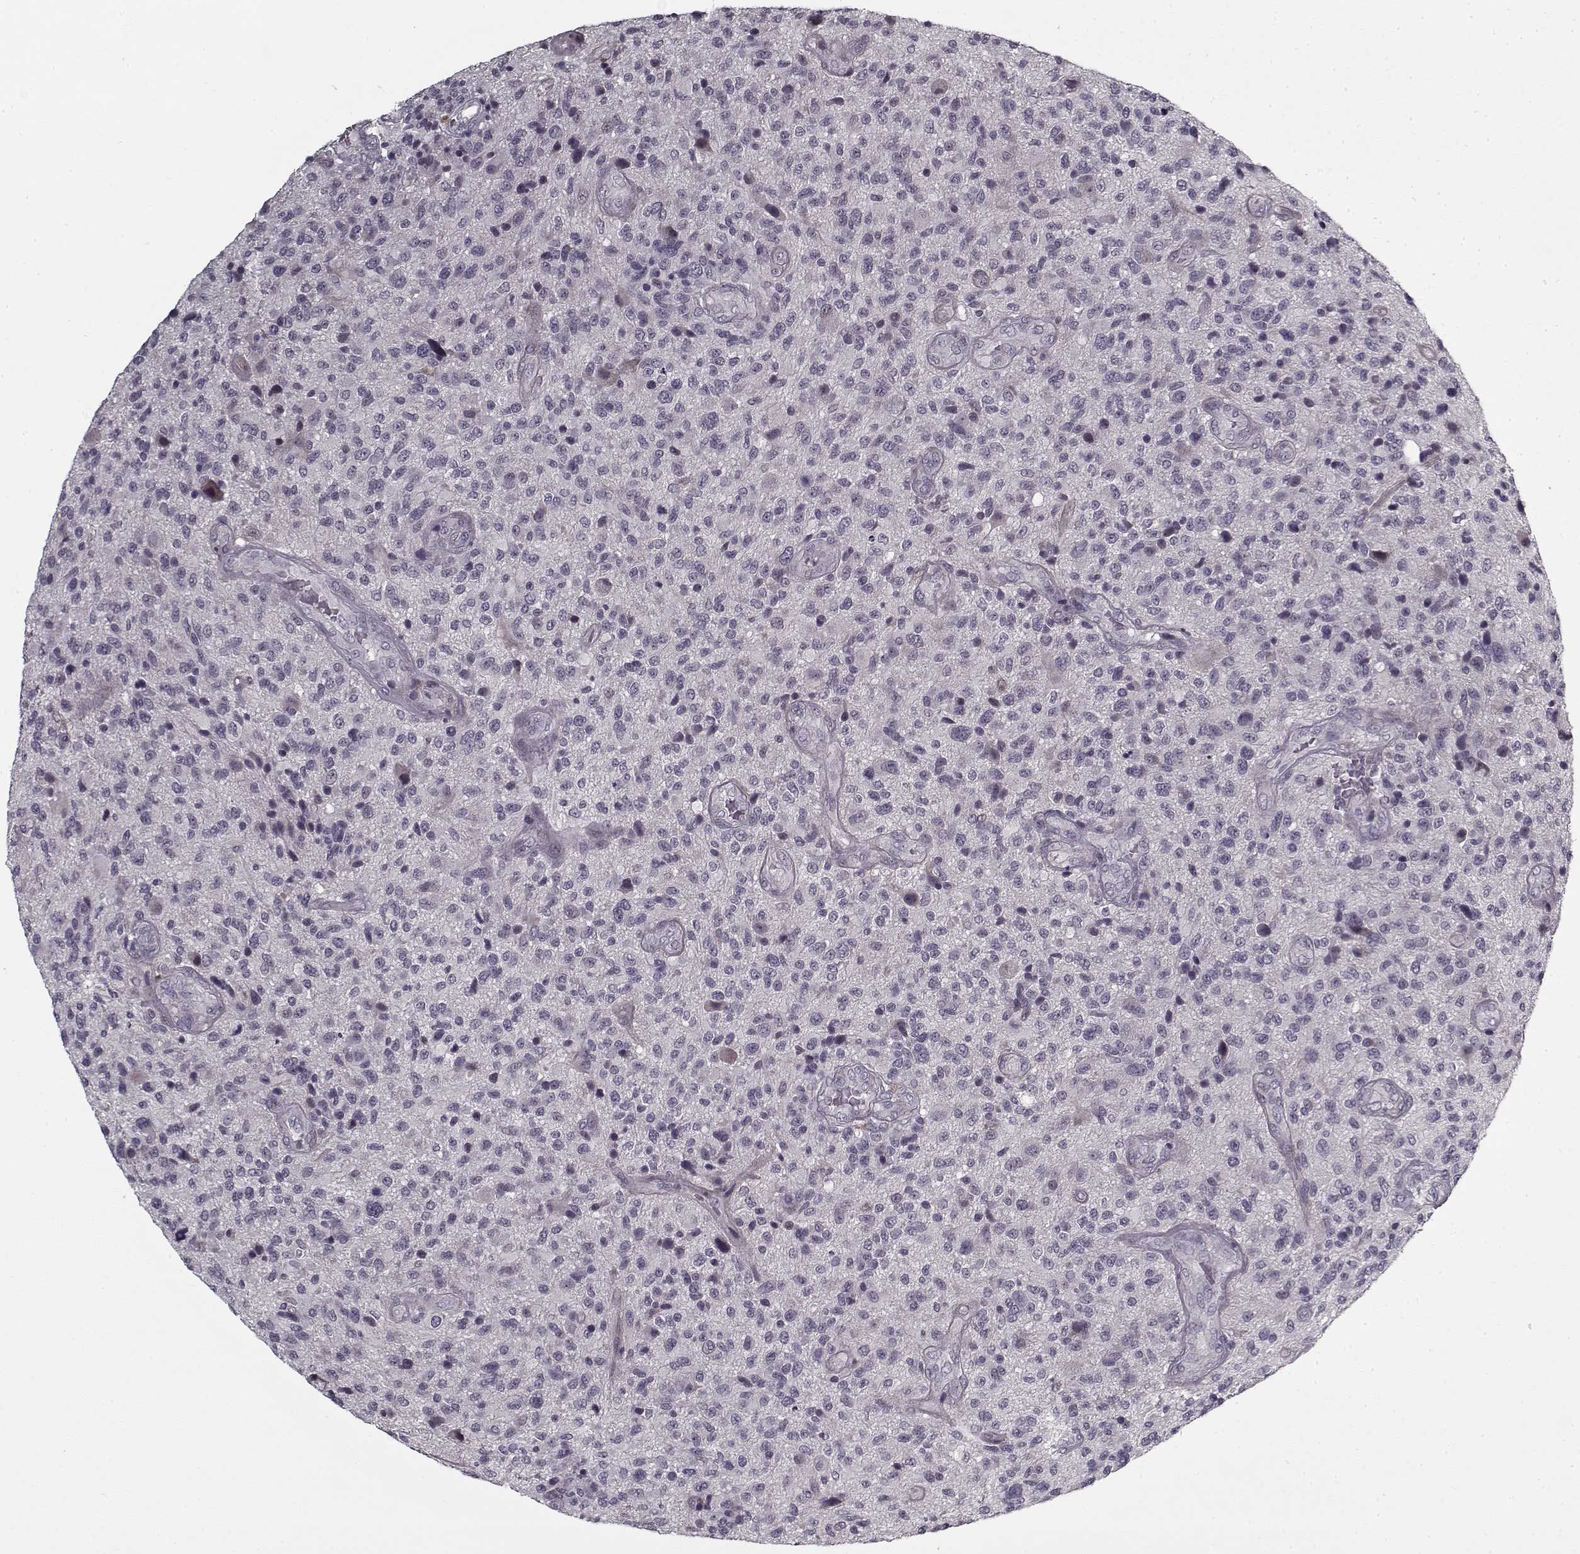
{"staining": {"intensity": "negative", "quantity": "none", "location": "none"}, "tissue": "glioma", "cell_type": "Tumor cells", "image_type": "cancer", "snomed": [{"axis": "morphology", "description": "Glioma, malignant, High grade"}, {"axis": "topography", "description": "Brain"}], "caption": "Glioma was stained to show a protein in brown. There is no significant staining in tumor cells. (DAB (3,3'-diaminobenzidine) IHC, high magnification).", "gene": "LAMA2", "patient": {"sex": "male", "age": 47}}